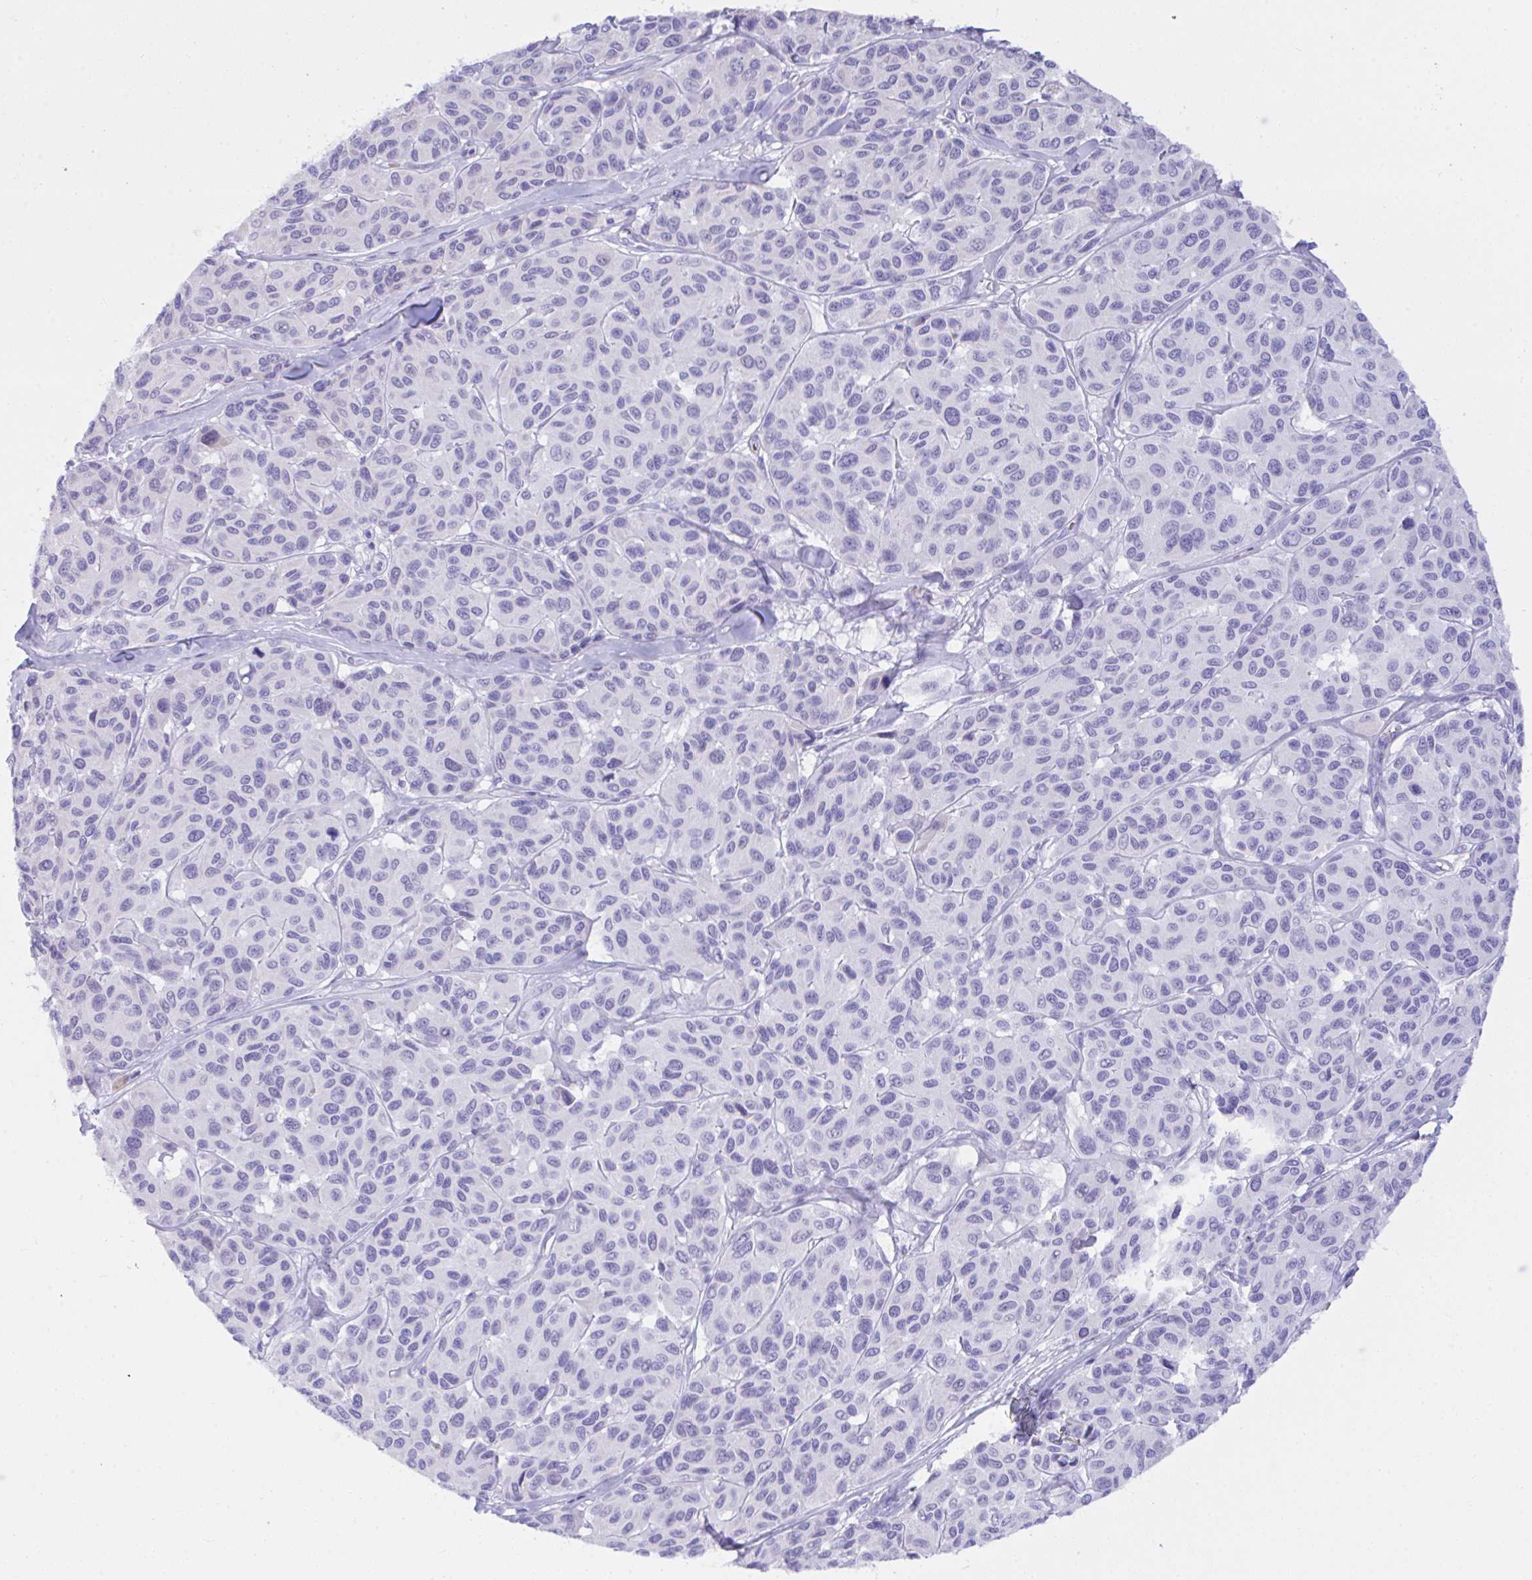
{"staining": {"intensity": "negative", "quantity": "none", "location": "none"}, "tissue": "melanoma", "cell_type": "Tumor cells", "image_type": "cancer", "snomed": [{"axis": "morphology", "description": "Malignant melanoma, NOS"}, {"axis": "topography", "description": "Skin"}], "caption": "Image shows no significant protein positivity in tumor cells of melanoma.", "gene": "SEL1L2", "patient": {"sex": "female", "age": 66}}